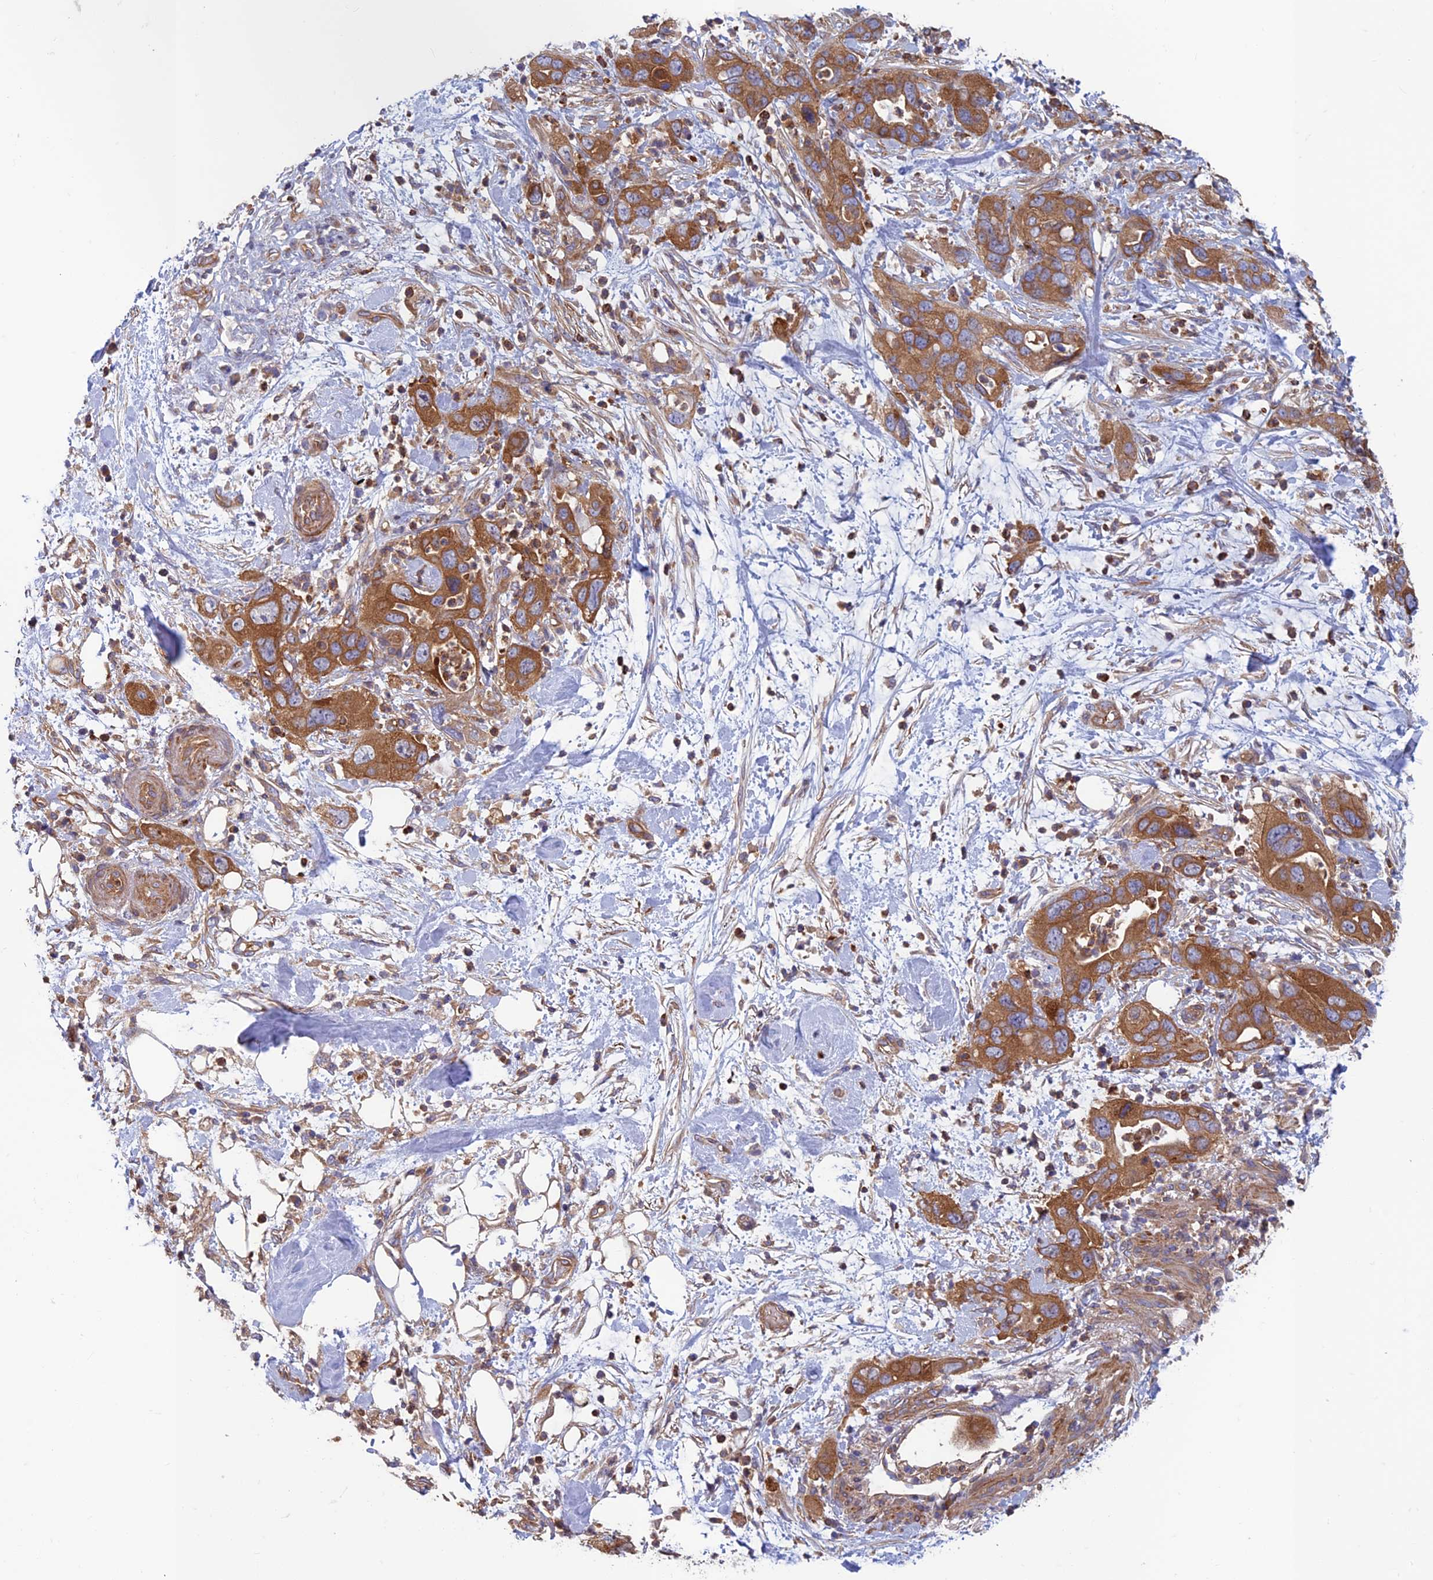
{"staining": {"intensity": "strong", "quantity": ">75%", "location": "cytoplasmic/membranous"}, "tissue": "pancreatic cancer", "cell_type": "Tumor cells", "image_type": "cancer", "snomed": [{"axis": "morphology", "description": "Adenocarcinoma, NOS"}, {"axis": "topography", "description": "Pancreas"}], "caption": "This image displays immunohistochemistry staining of pancreatic adenocarcinoma, with high strong cytoplasmic/membranous staining in approximately >75% of tumor cells.", "gene": "DNM1L", "patient": {"sex": "female", "age": 71}}